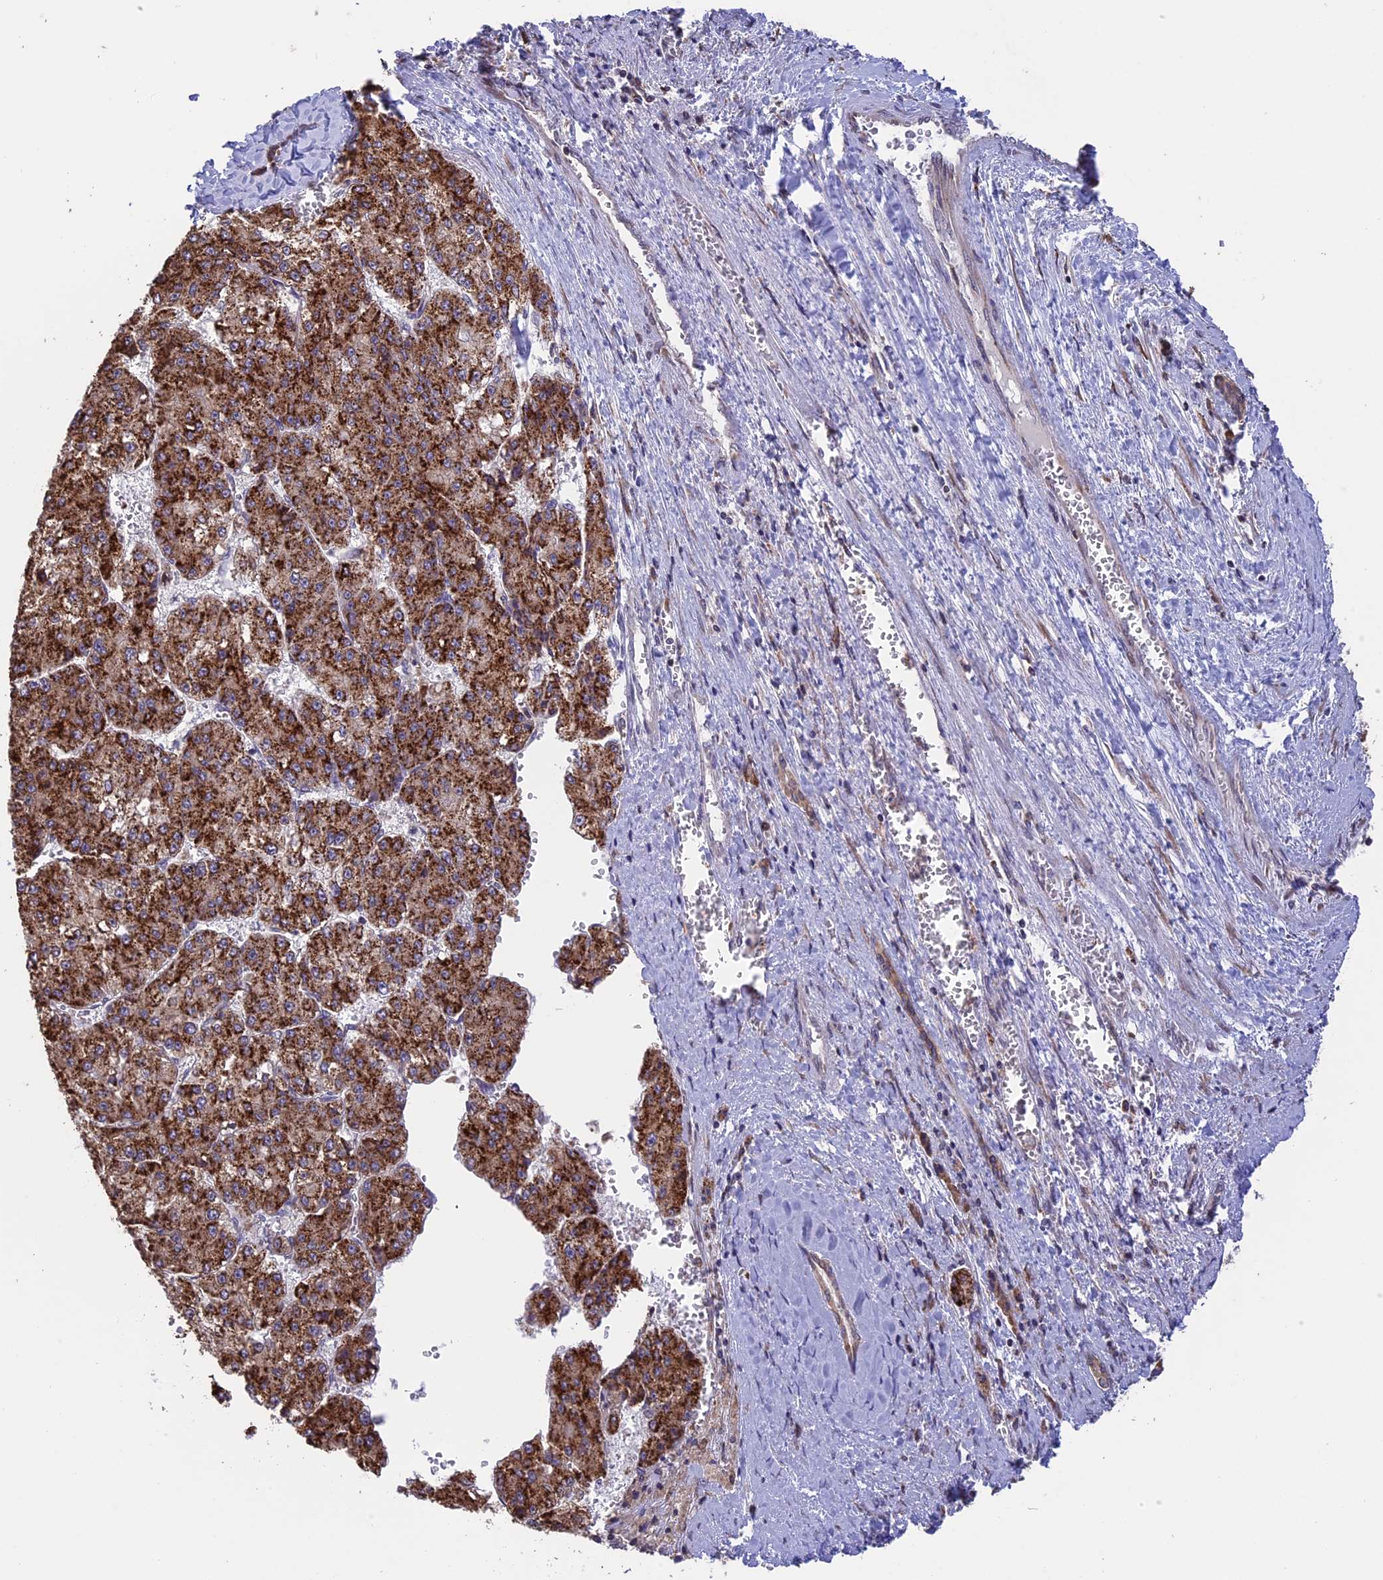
{"staining": {"intensity": "strong", "quantity": ">75%", "location": "cytoplasmic/membranous"}, "tissue": "liver cancer", "cell_type": "Tumor cells", "image_type": "cancer", "snomed": [{"axis": "morphology", "description": "Carcinoma, Hepatocellular, NOS"}, {"axis": "topography", "description": "Liver"}], "caption": "Liver cancer tissue exhibits strong cytoplasmic/membranous positivity in approximately >75% of tumor cells, visualized by immunohistochemistry. The staining was performed using DAB (3,3'-diaminobenzidine) to visualize the protein expression in brown, while the nuclei were stained in blue with hematoxylin (Magnification: 20x).", "gene": "DMRTA2", "patient": {"sex": "female", "age": 73}}